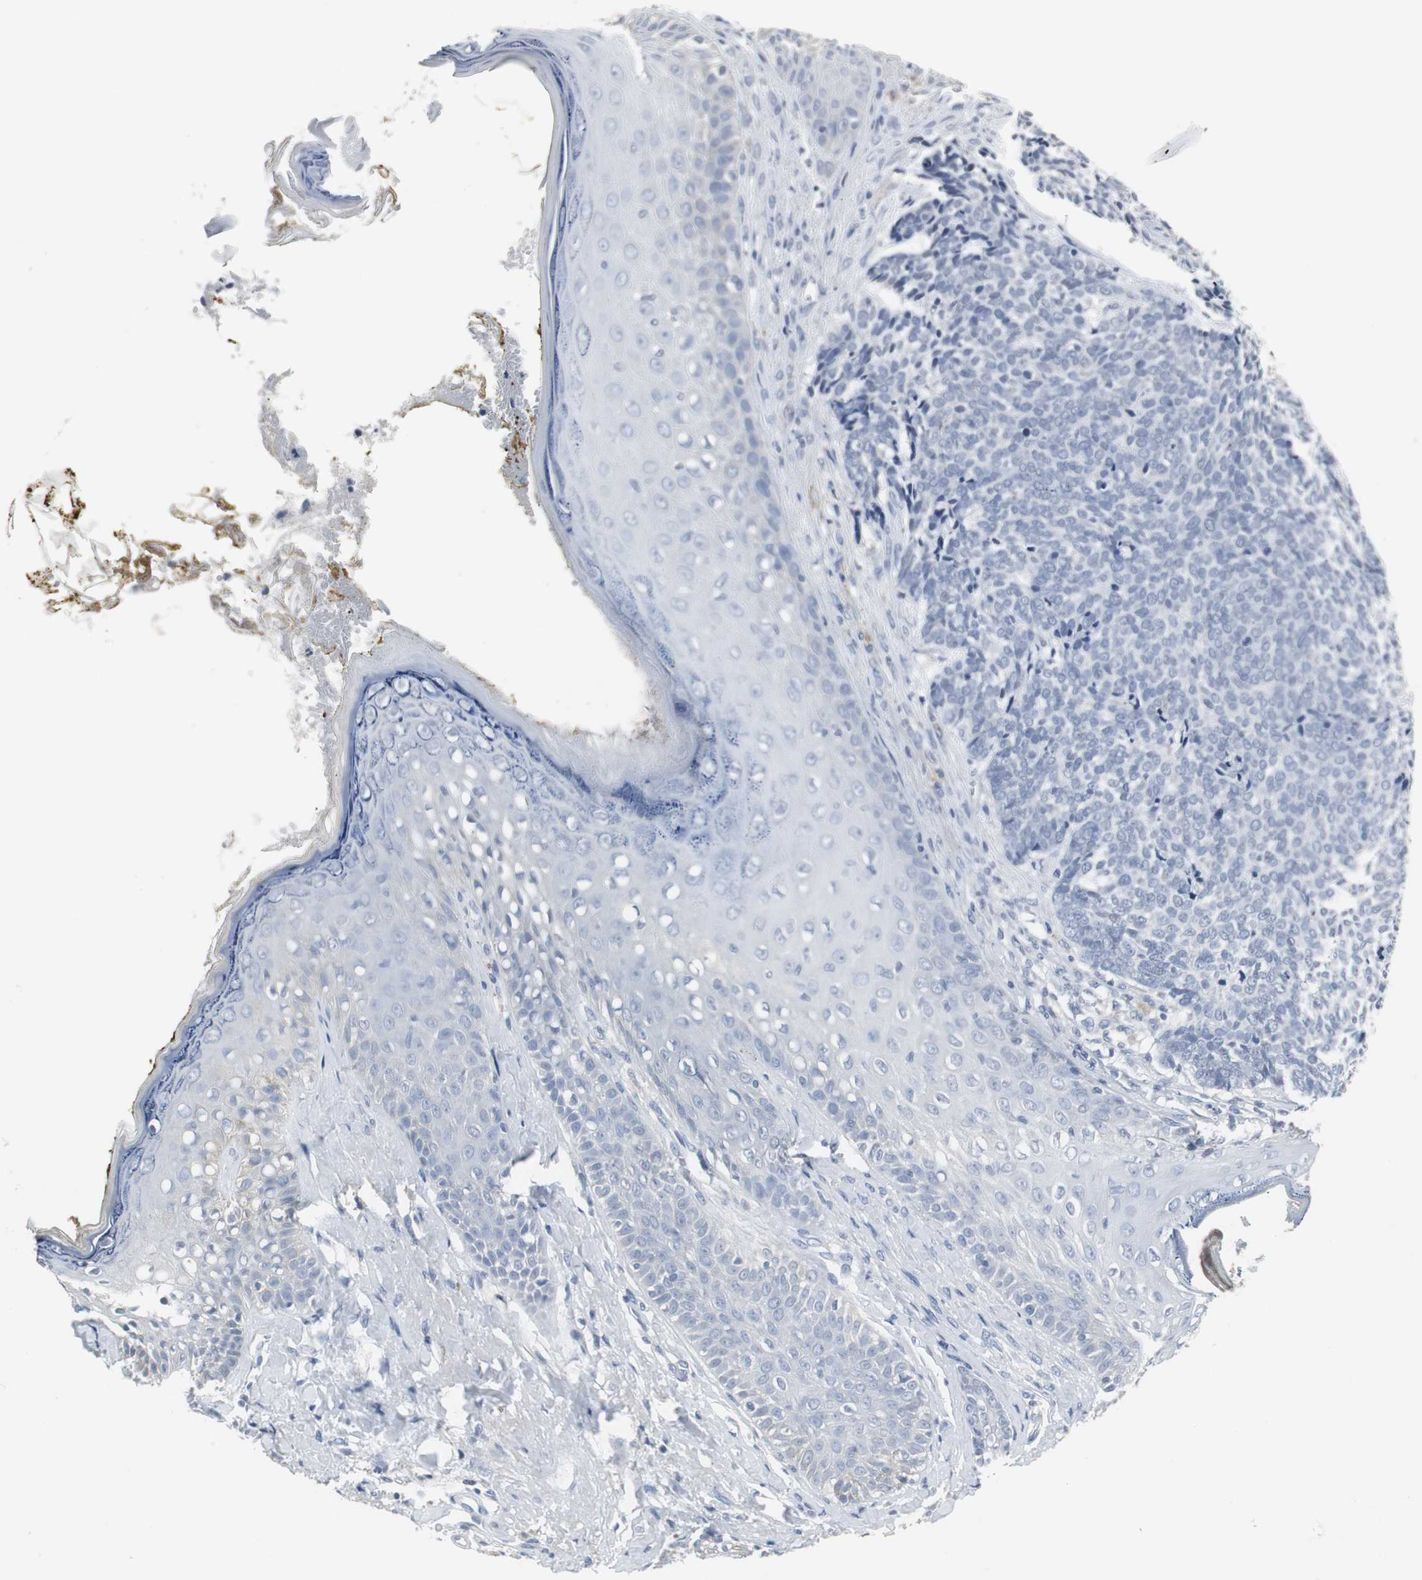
{"staining": {"intensity": "negative", "quantity": "none", "location": "none"}, "tissue": "skin cancer", "cell_type": "Tumor cells", "image_type": "cancer", "snomed": [{"axis": "morphology", "description": "Basal cell carcinoma"}, {"axis": "topography", "description": "Skin"}], "caption": "Tumor cells show no significant expression in skin basal cell carcinoma. Brightfield microscopy of immunohistochemistry (IHC) stained with DAB (3,3'-diaminobenzidine) (brown) and hematoxylin (blue), captured at high magnification.", "gene": "PI15", "patient": {"sex": "male", "age": 84}}